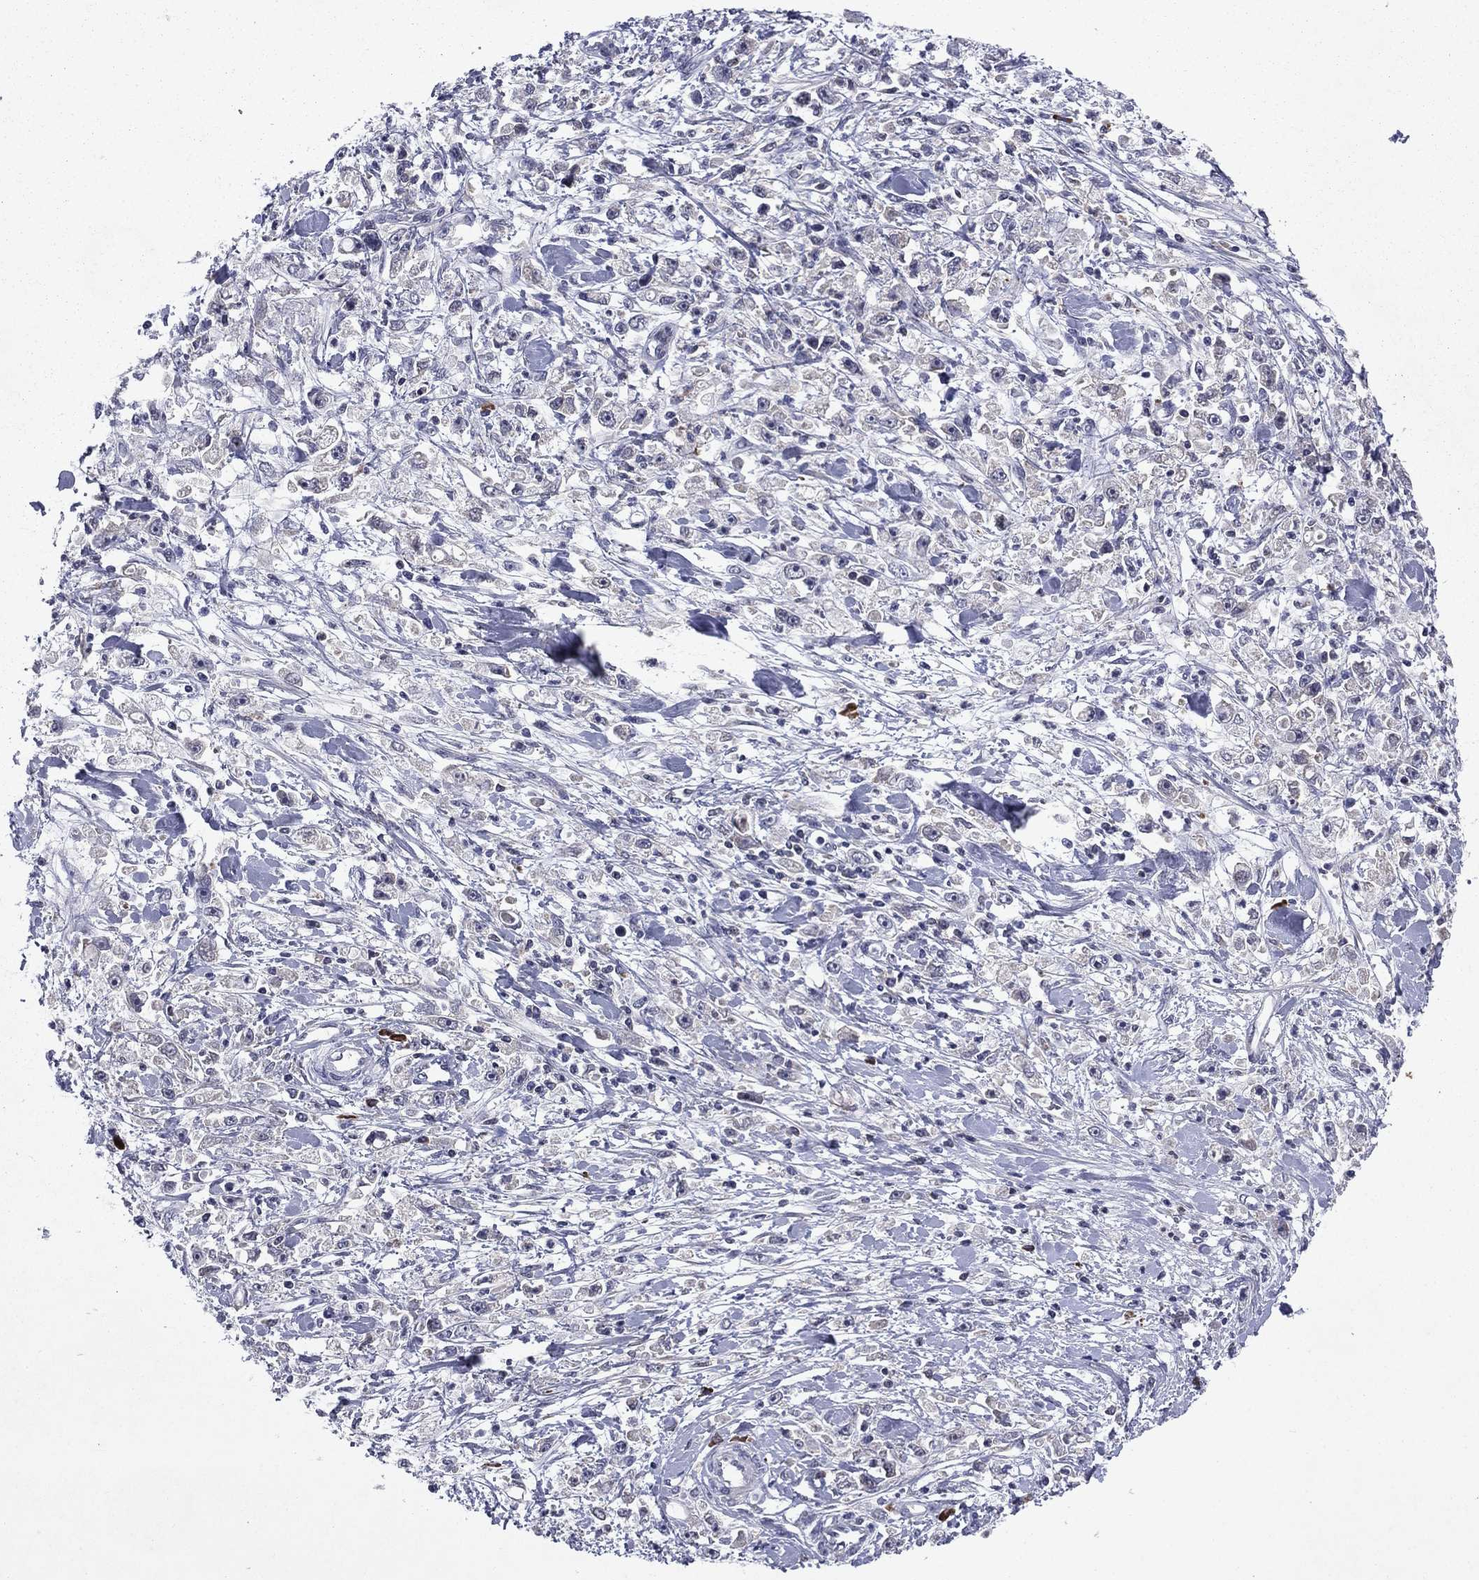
{"staining": {"intensity": "negative", "quantity": "none", "location": "none"}, "tissue": "stomach cancer", "cell_type": "Tumor cells", "image_type": "cancer", "snomed": [{"axis": "morphology", "description": "Adenocarcinoma, NOS"}, {"axis": "topography", "description": "Stomach"}], "caption": "An immunohistochemistry (IHC) micrograph of stomach cancer (adenocarcinoma) is shown. There is no staining in tumor cells of stomach cancer (adenocarcinoma).", "gene": "ECM1", "patient": {"sex": "female", "age": 59}}